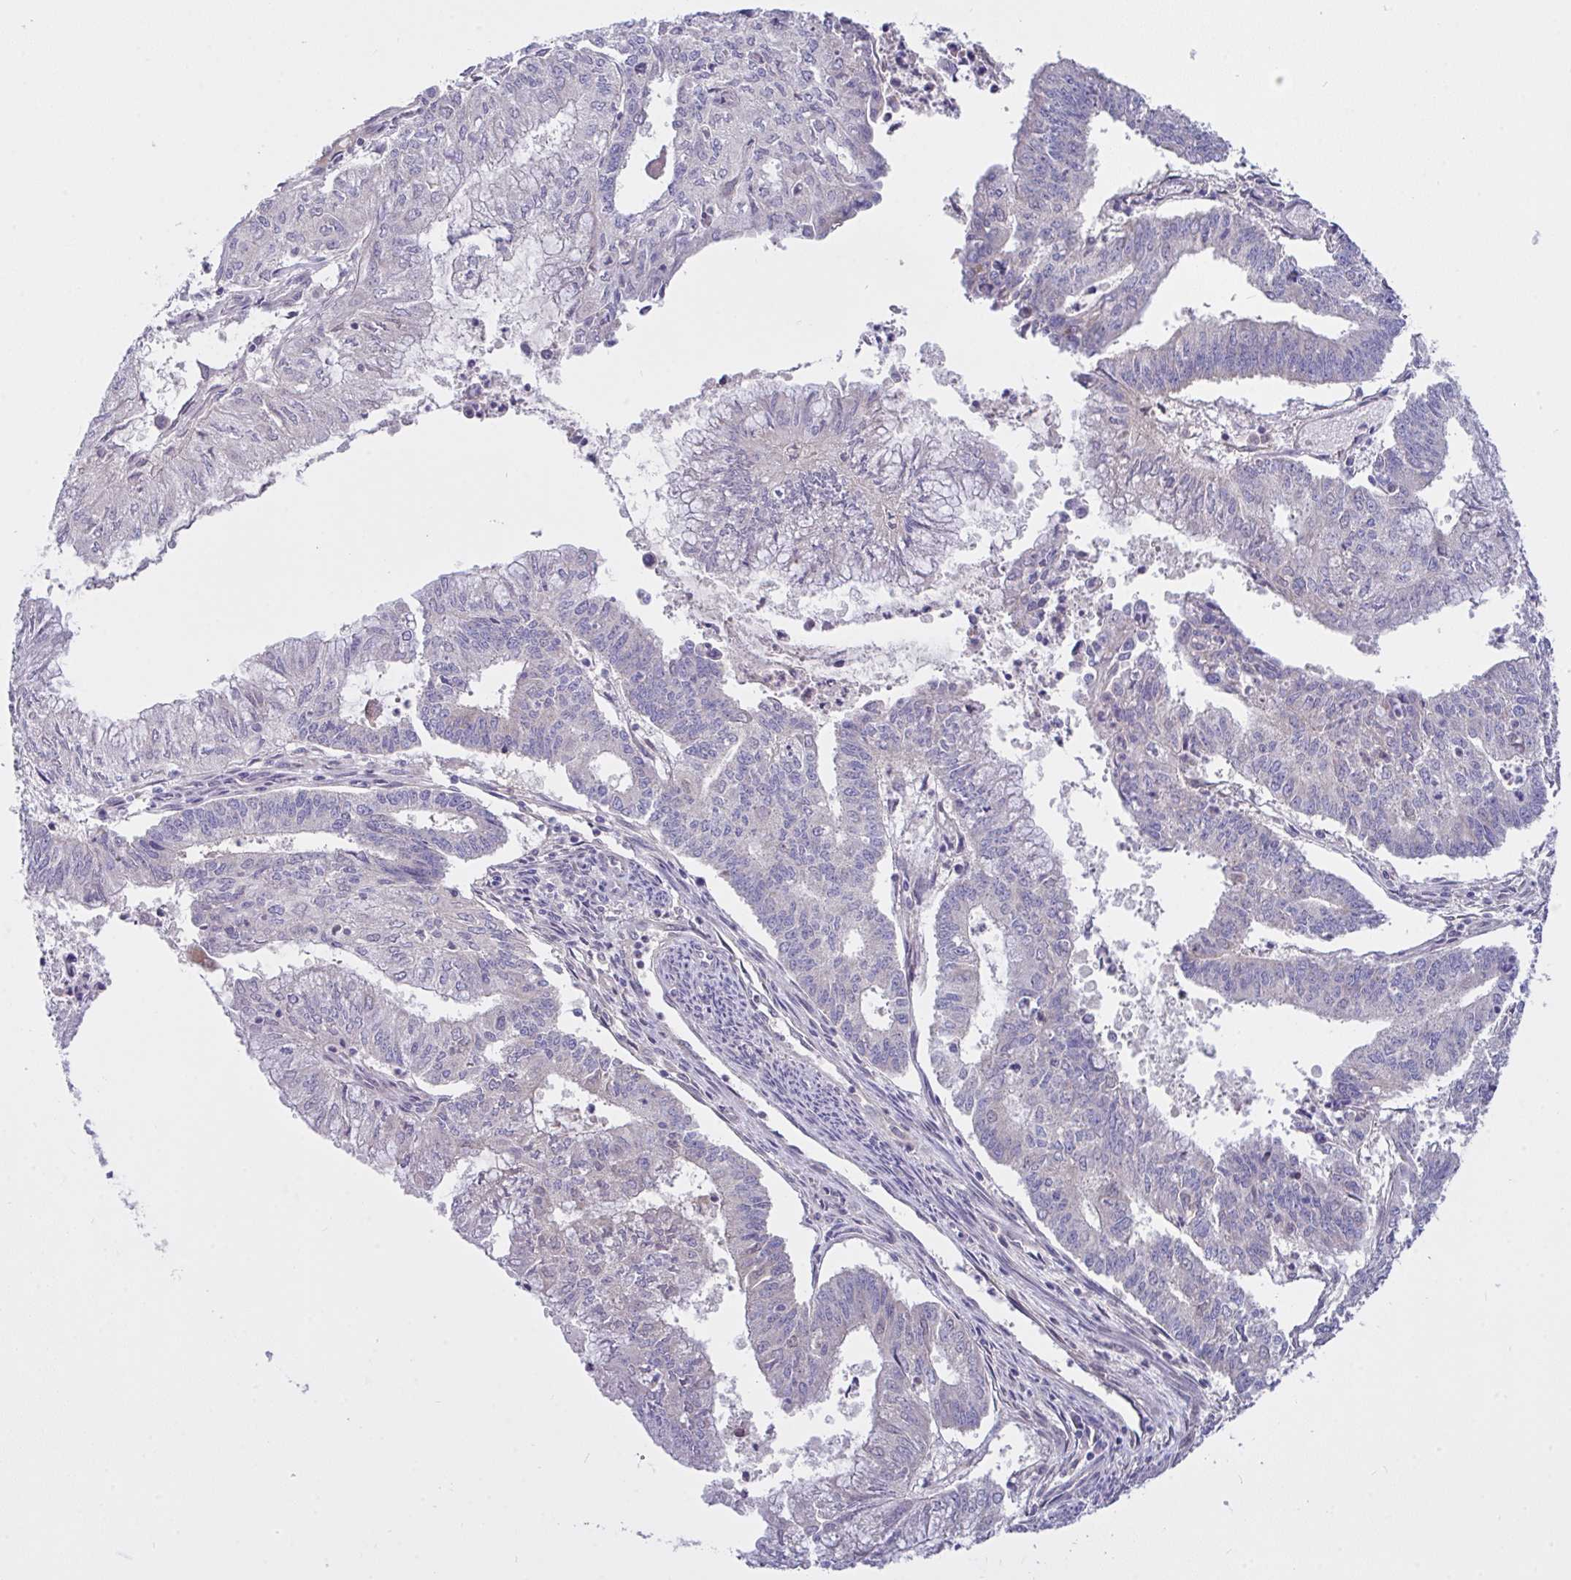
{"staining": {"intensity": "negative", "quantity": "none", "location": "none"}, "tissue": "endometrial cancer", "cell_type": "Tumor cells", "image_type": "cancer", "snomed": [{"axis": "morphology", "description": "Adenocarcinoma, NOS"}, {"axis": "topography", "description": "Endometrium"}], "caption": "There is no significant positivity in tumor cells of endometrial cancer (adenocarcinoma).", "gene": "L3HYPDH", "patient": {"sex": "female", "age": 61}}